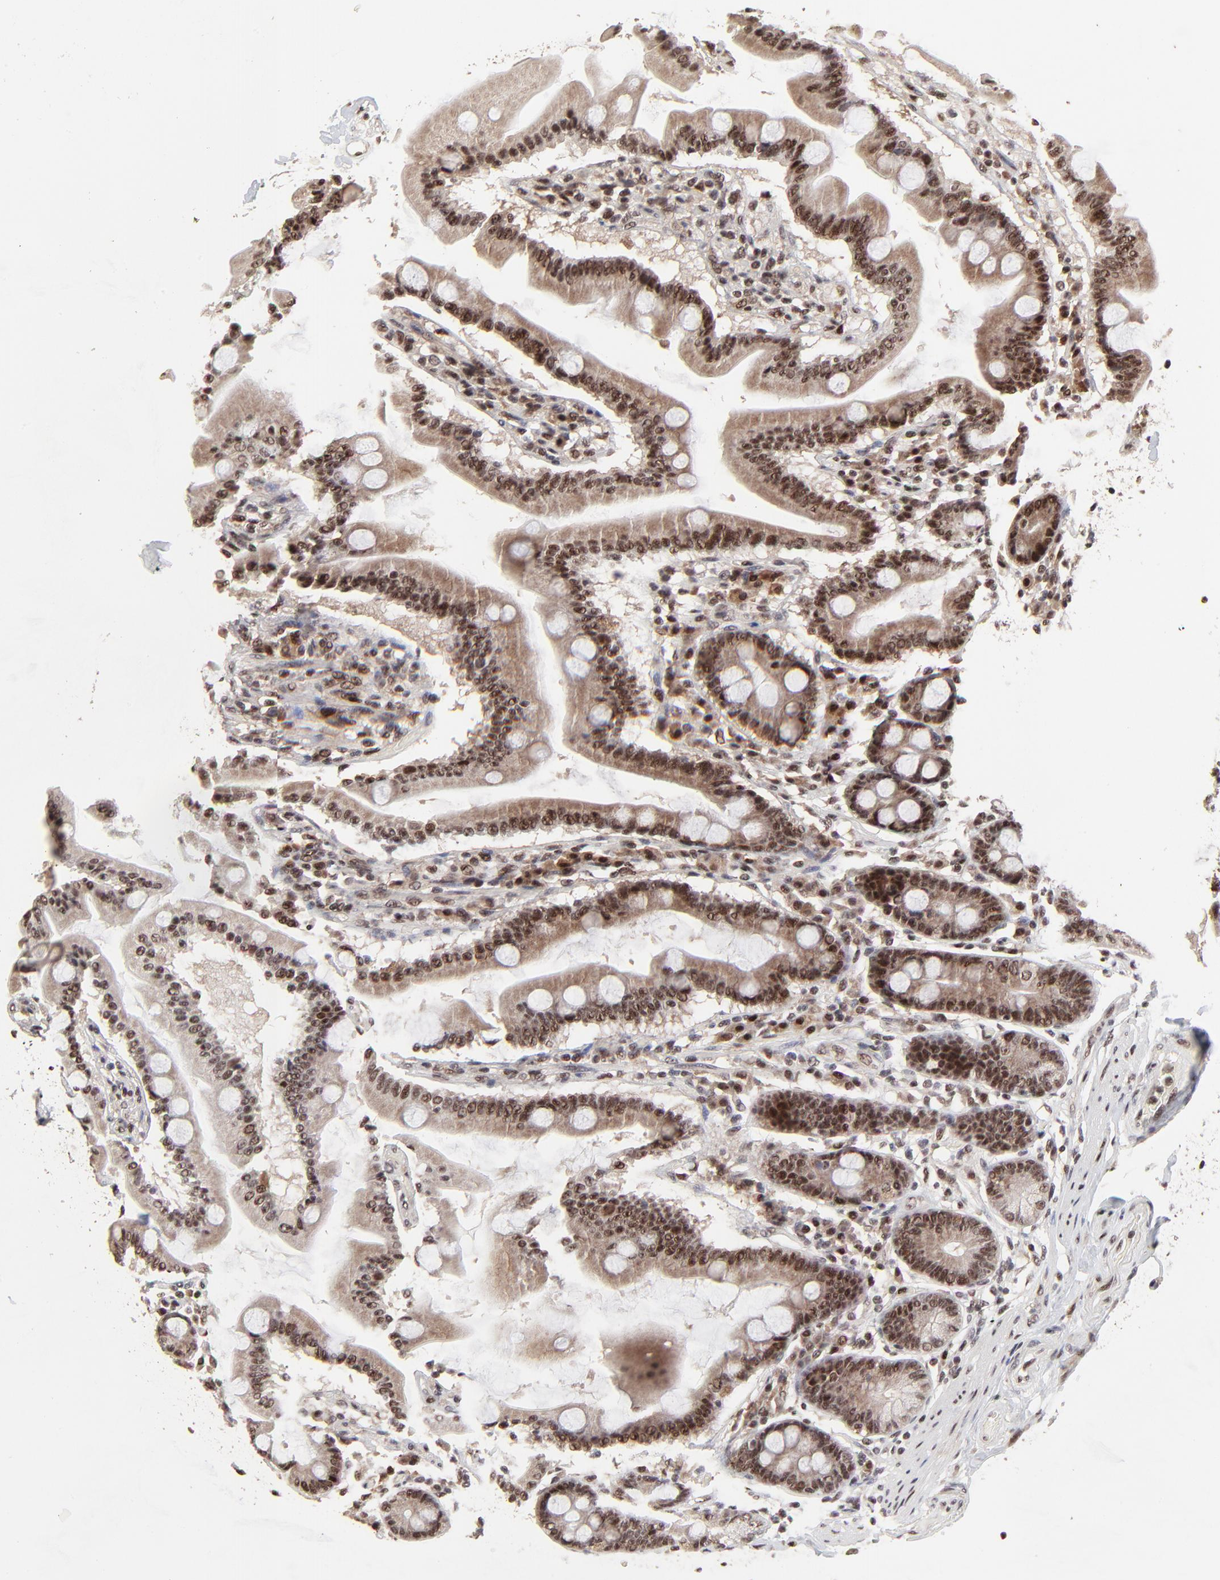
{"staining": {"intensity": "strong", "quantity": ">75%", "location": "nuclear"}, "tissue": "duodenum", "cell_type": "Glandular cells", "image_type": "normal", "snomed": [{"axis": "morphology", "description": "Normal tissue, NOS"}, {"axis": "topography", "description": "Duodenum"}], "caption": "About >75% of glandular cells in benign duodenum exhibit strong nuclear protein staining as visualized by brown immunohistochemical staining.", "gene": "RBM22", "patient": {"sex": "female", "age": 64}}